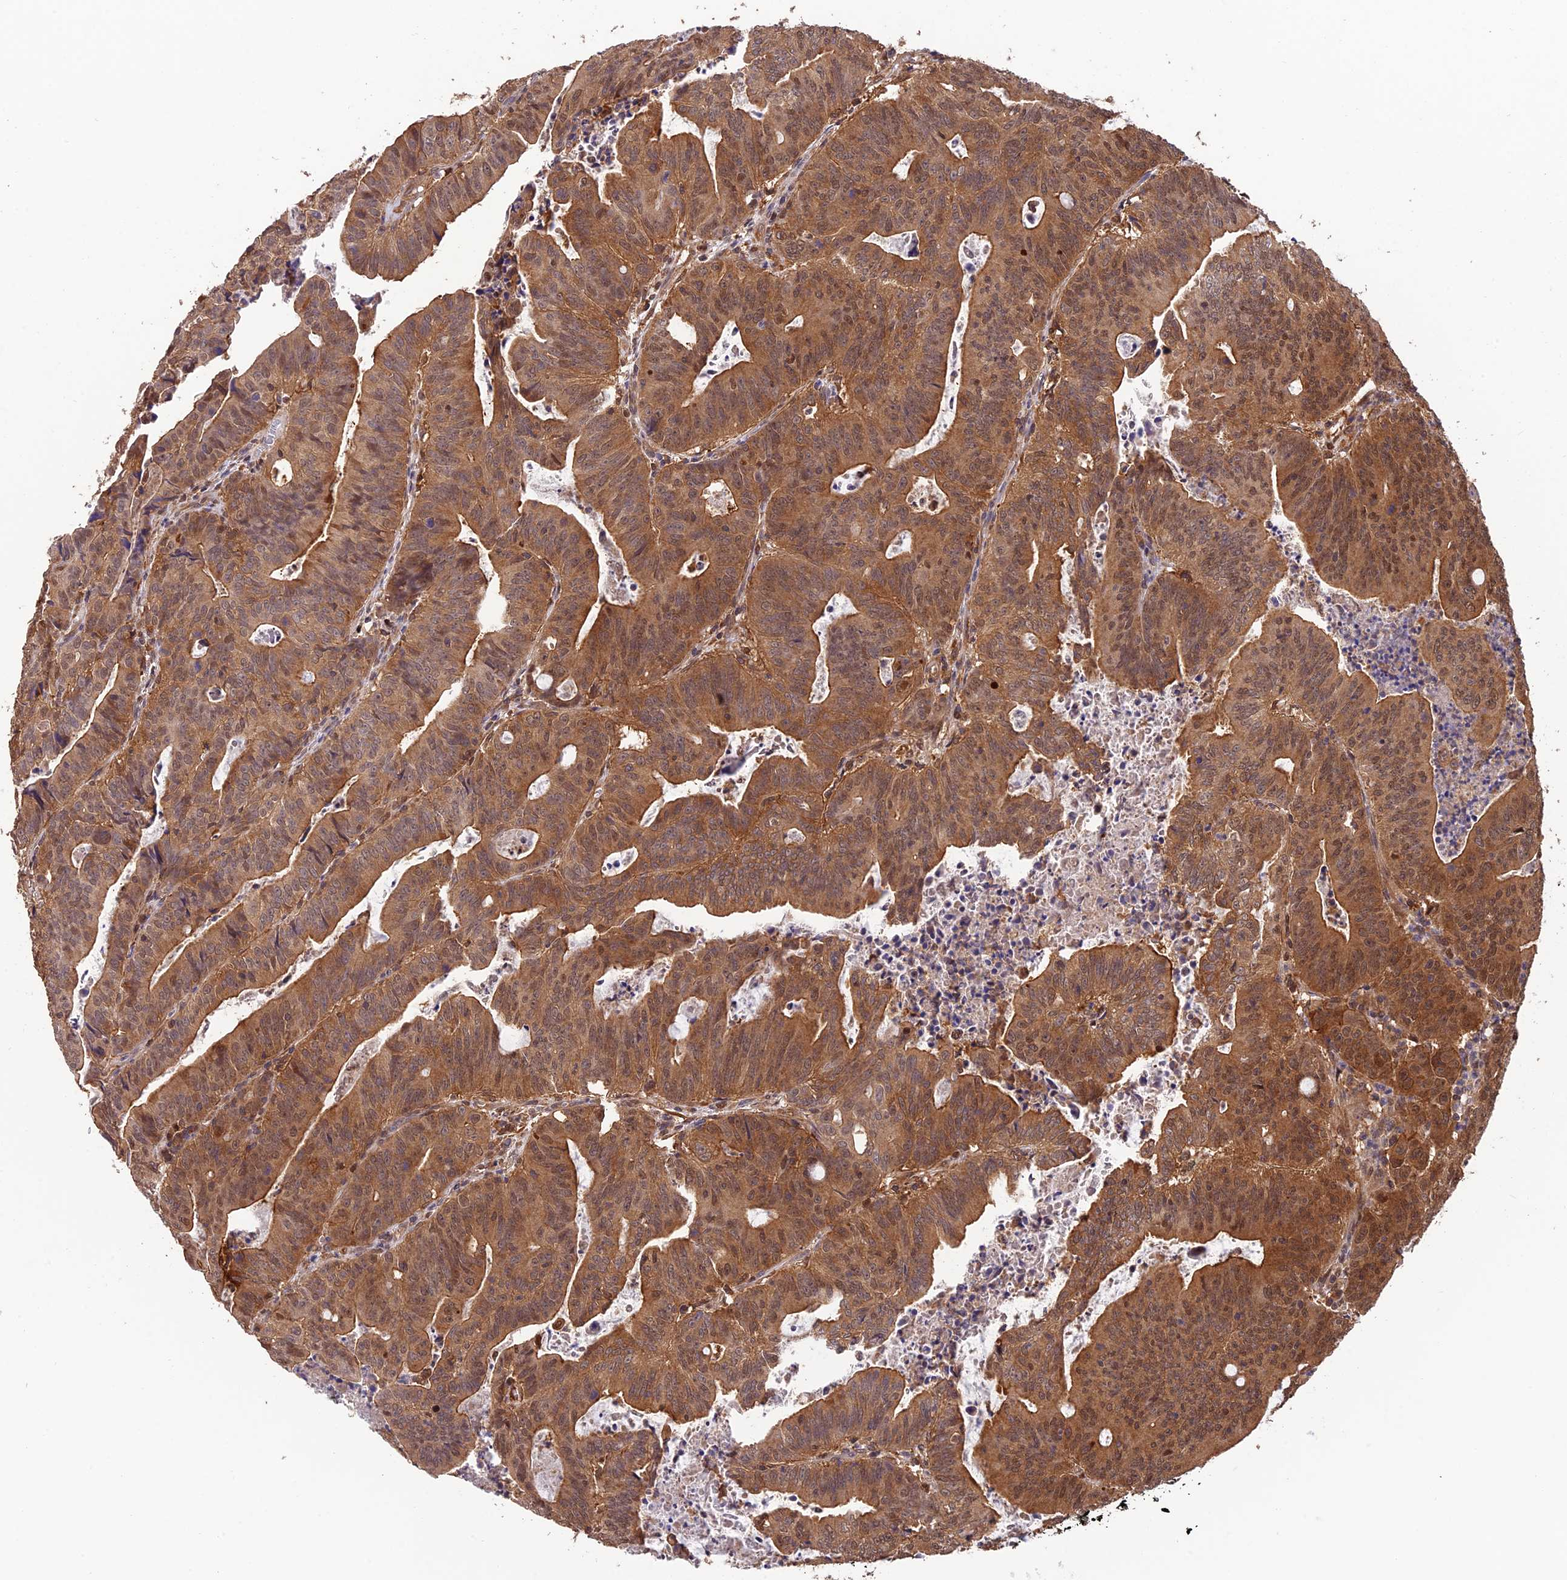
{"staining": {"intensity": "moderate", "quantity": ">75%", "location": "cytoplasmic/membranous,nuclear"}, "tissue": "colorectal cancer", "cell_type": "Tumor cells", "image_type": "cancer", "snomed": [{"axis": "morphology", "description": "Adenocarcinoma, NOS"}, {"axis": "topography", "description": "Rectum"}], "caption": "The image demonstrates immunohistochemical staining of colorectal cancer (adenocarcinoma). There is moderate cytoplasmic/membranous and nuclear staining is present in about >75% of tumor cells.", "gene": "PSMB3", "patient": {"sex": "male", "age": 69}}